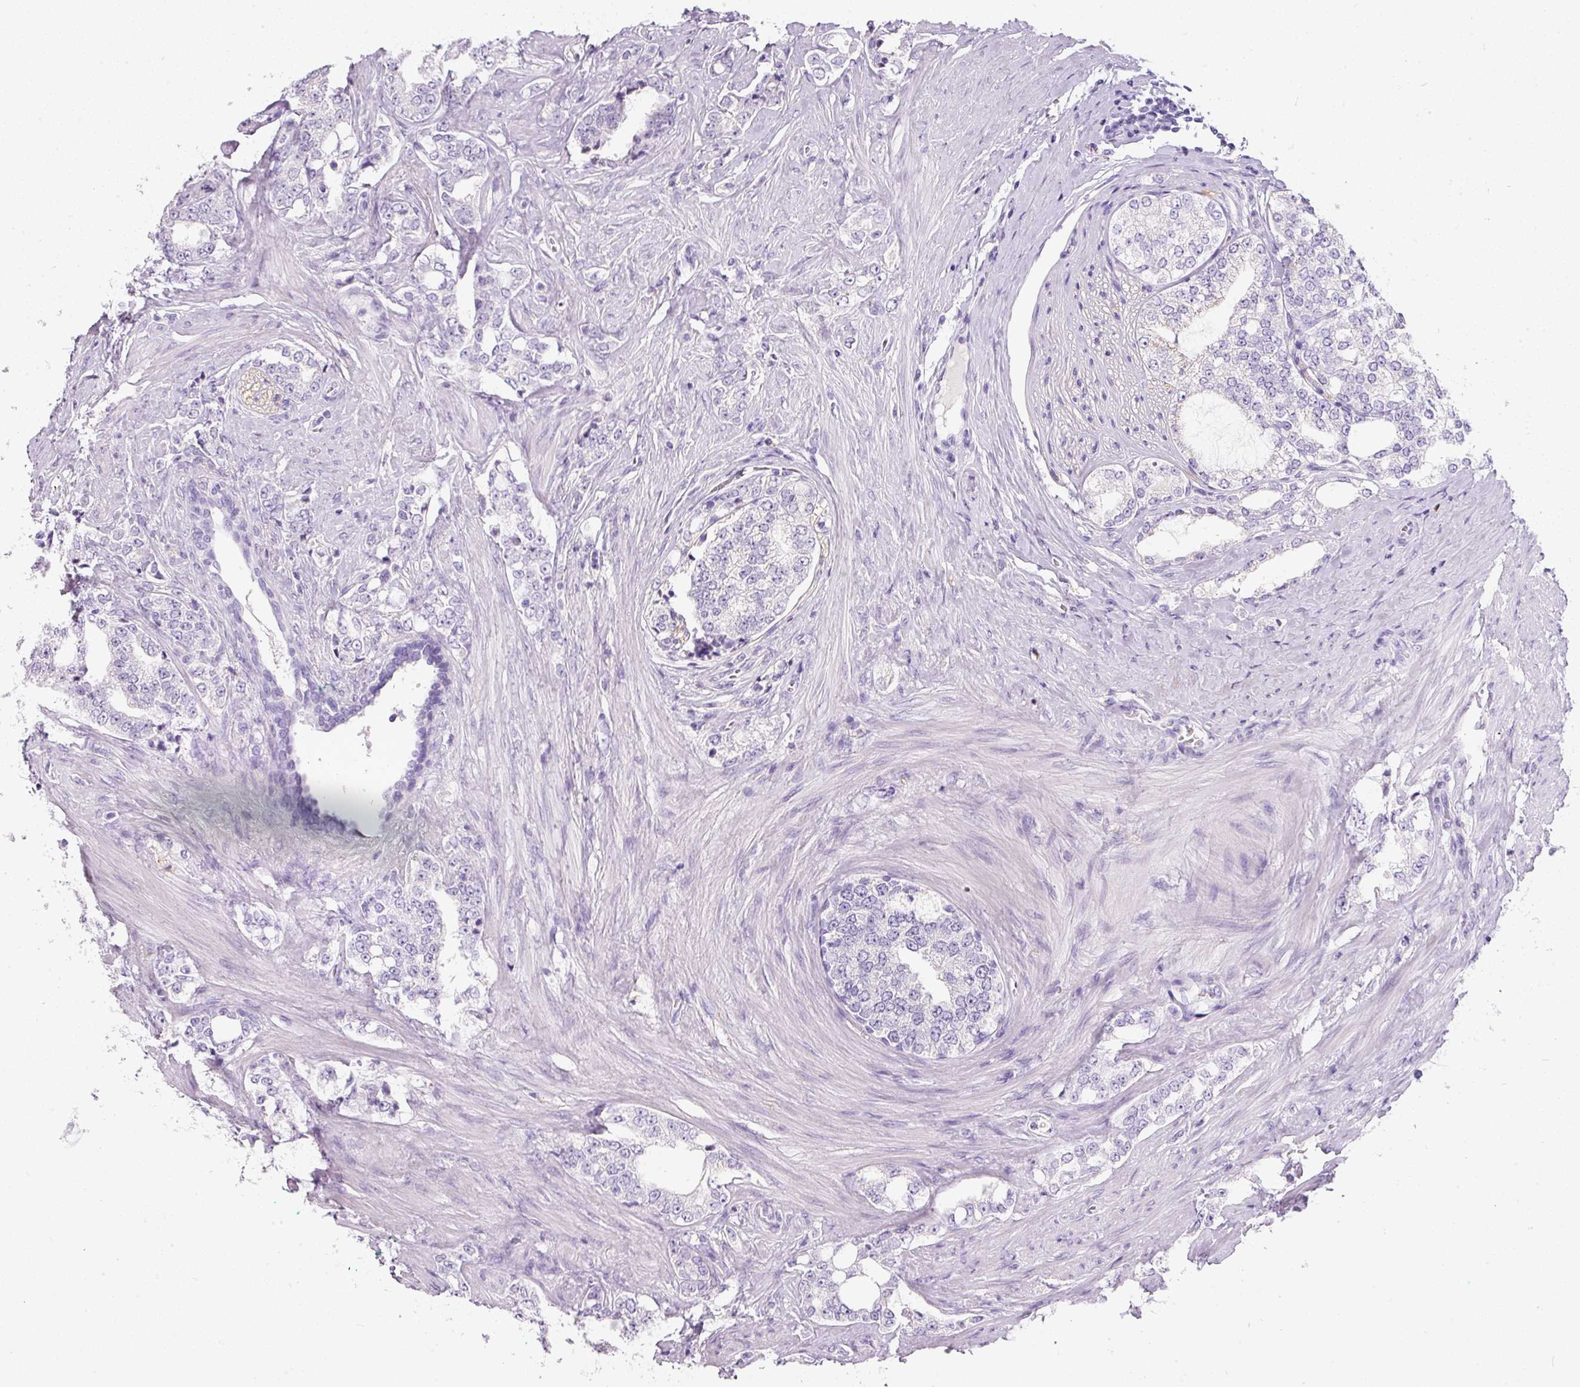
{"staining": {"intensity": "negative", "quantity": "none", "location": "none"}, "tissue": "prostate cancer", "cell_type": "Tumor cells", "image_type": "cancer", "snomed": [{"axis": "morphology", "description": "Adenocarcinoma, High grade"}, {"axis": "topography", "description": "Prostate"}], "caption": "This is an immunohistochemistry (IHC) image of human prostate cancer (high-grade adenocarcinoma). There is no positivity in tumor cells.", "gene": "DNM1", "patient": {"sex": "male", "age": 64}}